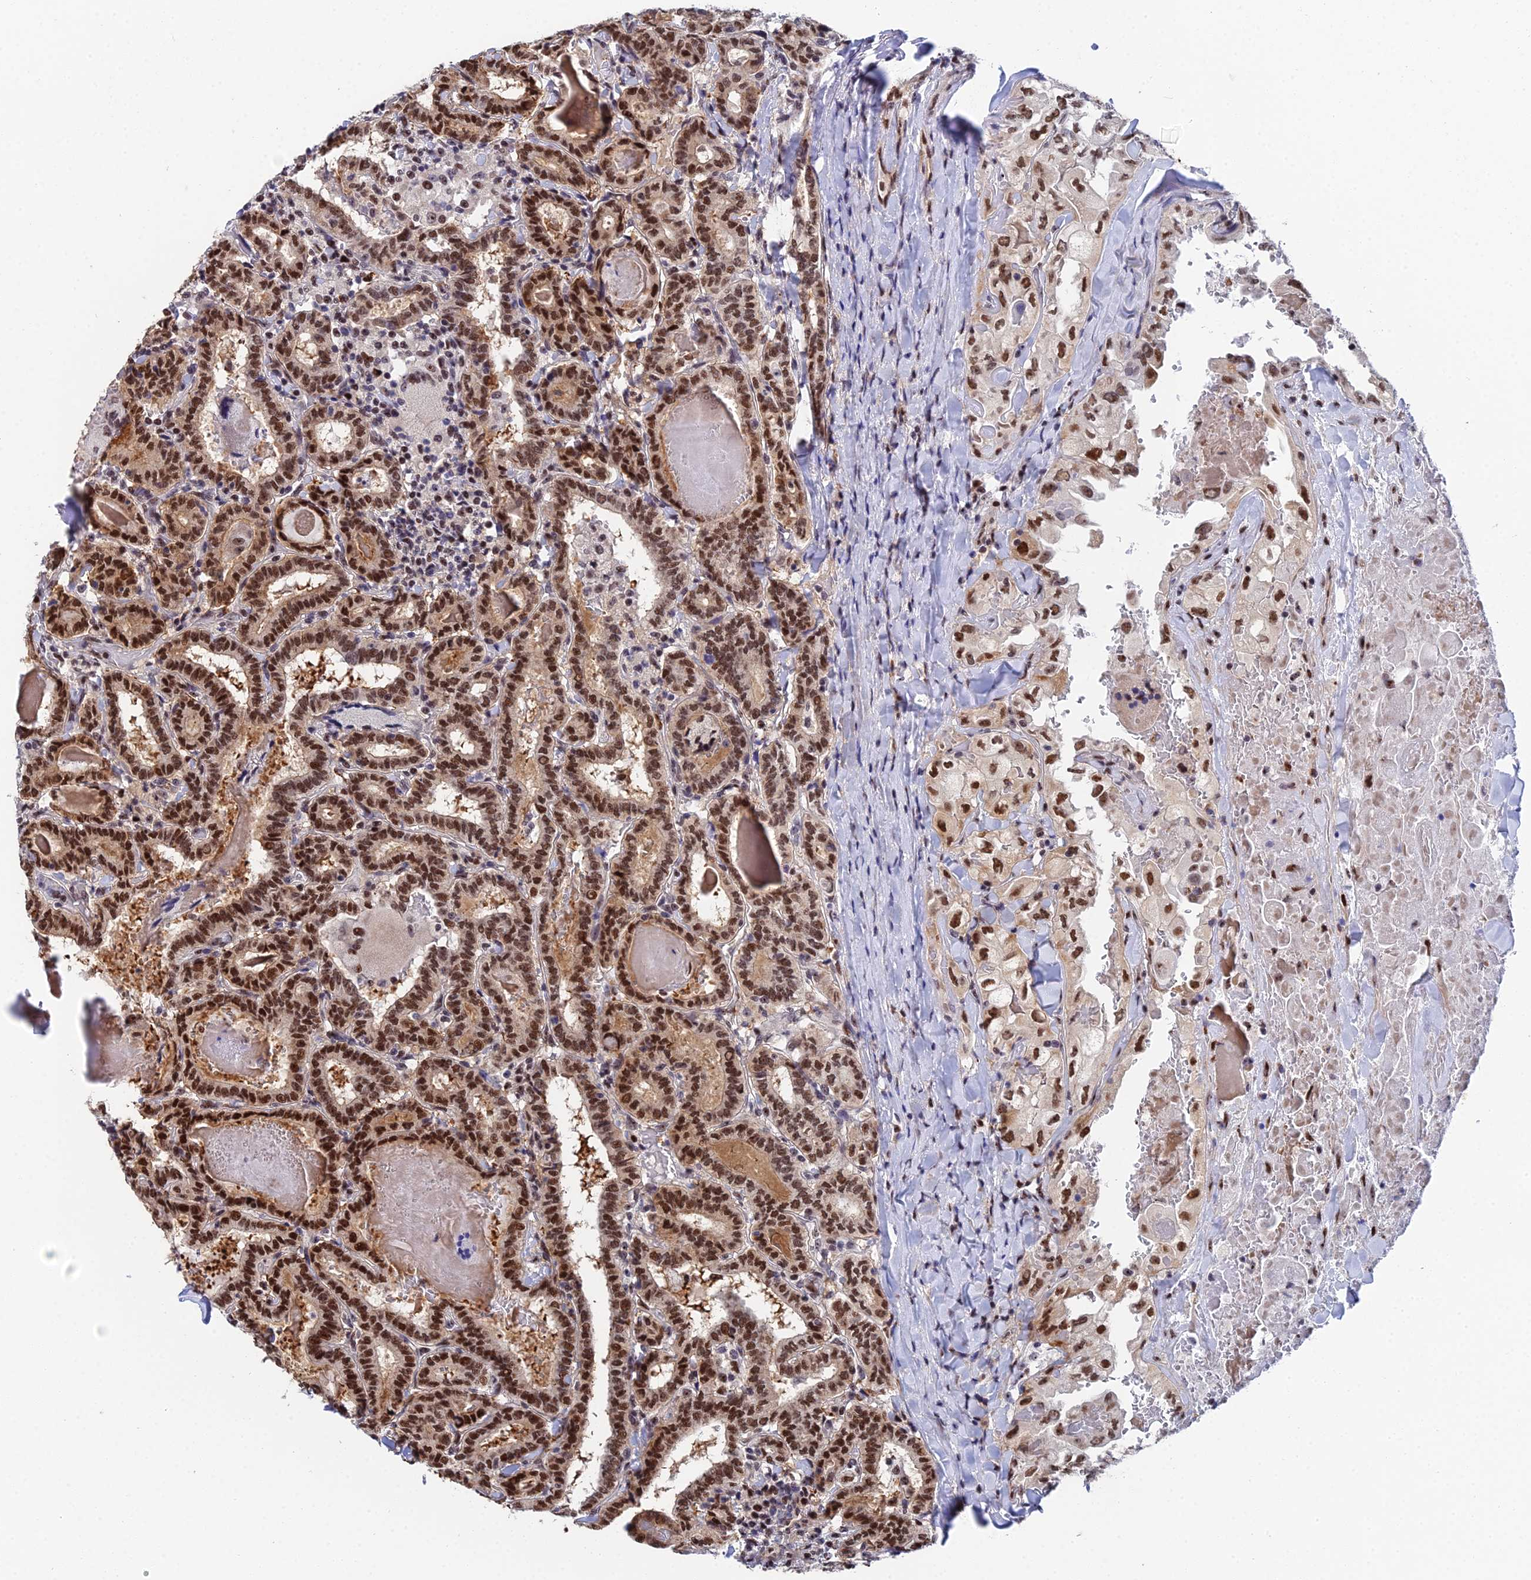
{"staining": {"intensity": "strong", "quantity": ">75%", "location": "cytoplasmic/membranous,nuclear"}, "tissue": "thyroid cancer", "cell_type": "Tumor cells", "image_type": "cancer", "snomed": [{"axis": "morphology", "description": "Papillary adenocarcinoma, NOS"}, {"axis": "topography", "description": "Thyroid gland"}], "caption": "Thyroid cancer (papillary adenocarcinoma) stained with DAB (3,3'-diaminobenzidine) IHC shows high levels of strong cytoplasmic/membranous and nuclear staining in approximately >75% of tumor cells. The protein of interest is shown in brown color, while the nuclei are stained blue.", "gene": "TIFA", "patient": {"sex": "female", "age": 72}}